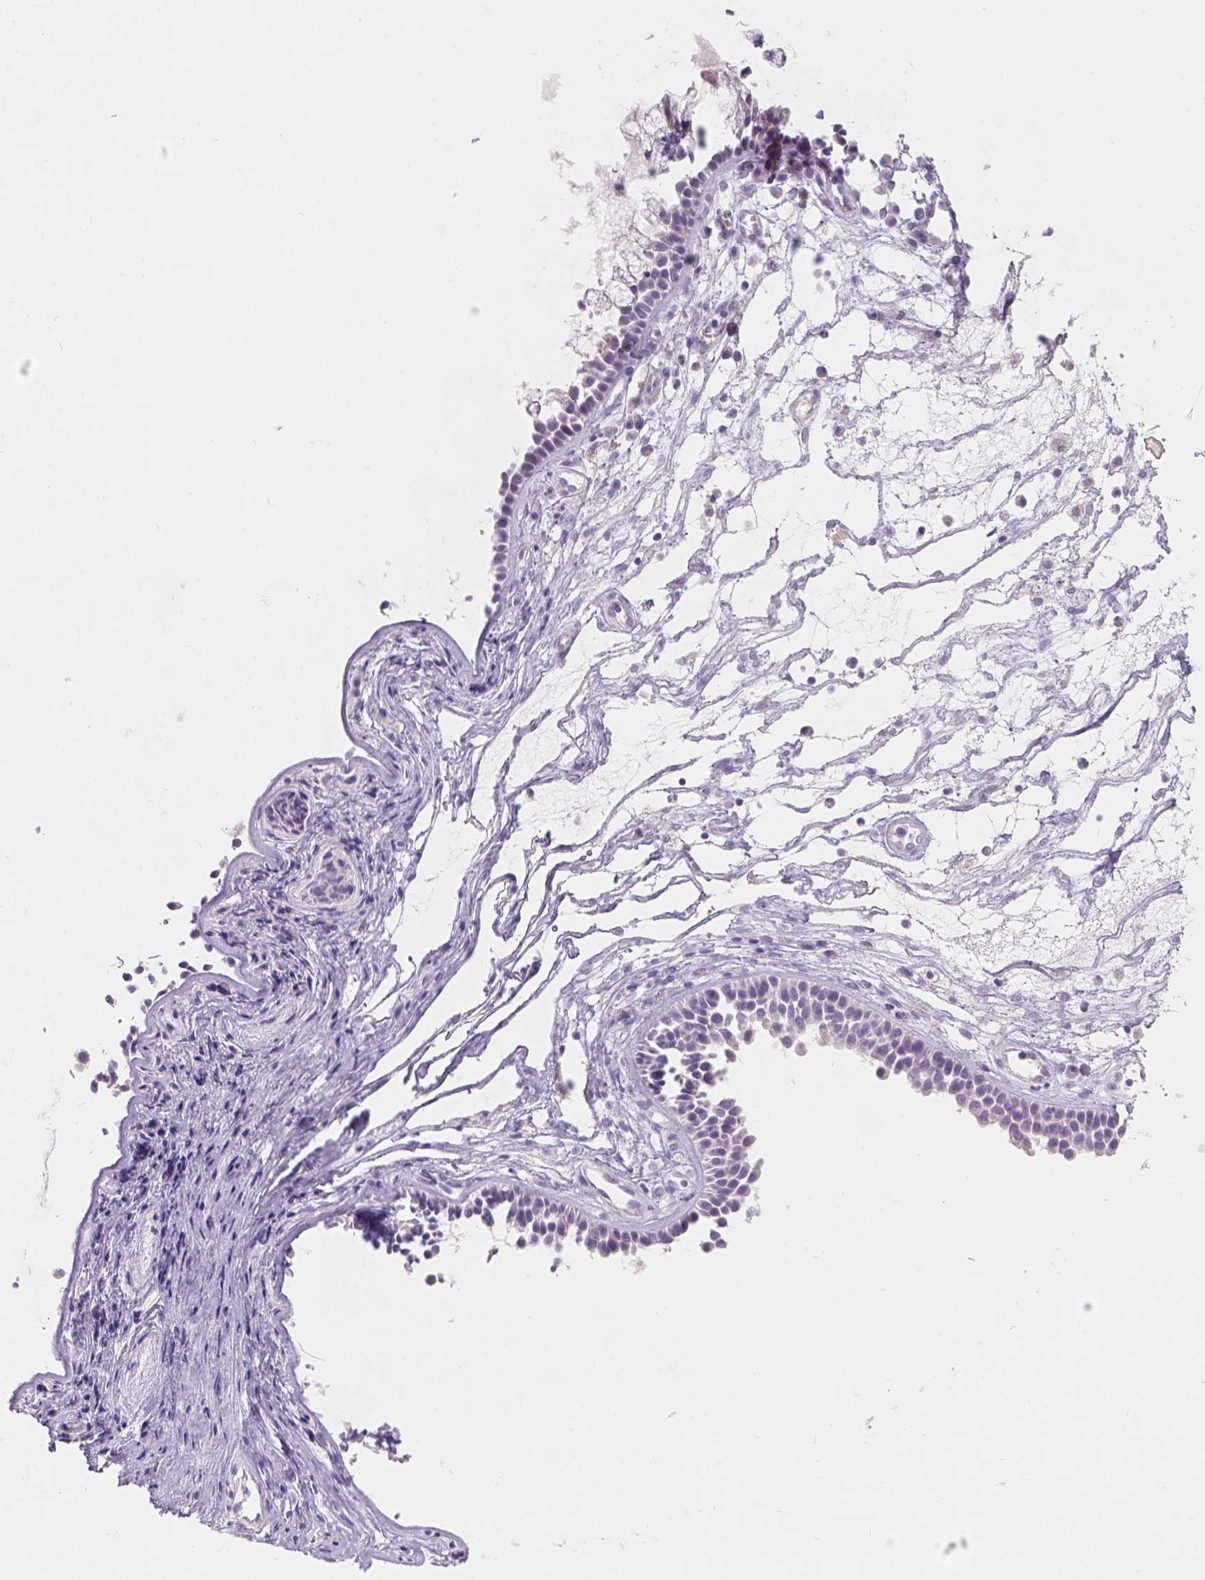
{"staining": {"intensity": "negative", "quantity": "none", "location": "none"}, "tissue": "nasopharynx", "cell_type": "Respiratory epithelial cells", "image_type": "normal", "snomed": [{"axis": "morphology", "description": "Normal tissue, NOS"}, {"axis": "topography", "description": "Nasopharynx"}], "caption": "DAB immunohistochemical staining of normal nasopharynx demonstrates no significant expression in respiratory epithelial cells. (Stains: DAB immunohistochemistry with hematoxylin counter stain, Microscopy: brightfield microscopy at high magnification).", "gene": "DCAF4L1", "patient": {"sex": "male", "age": 31}}